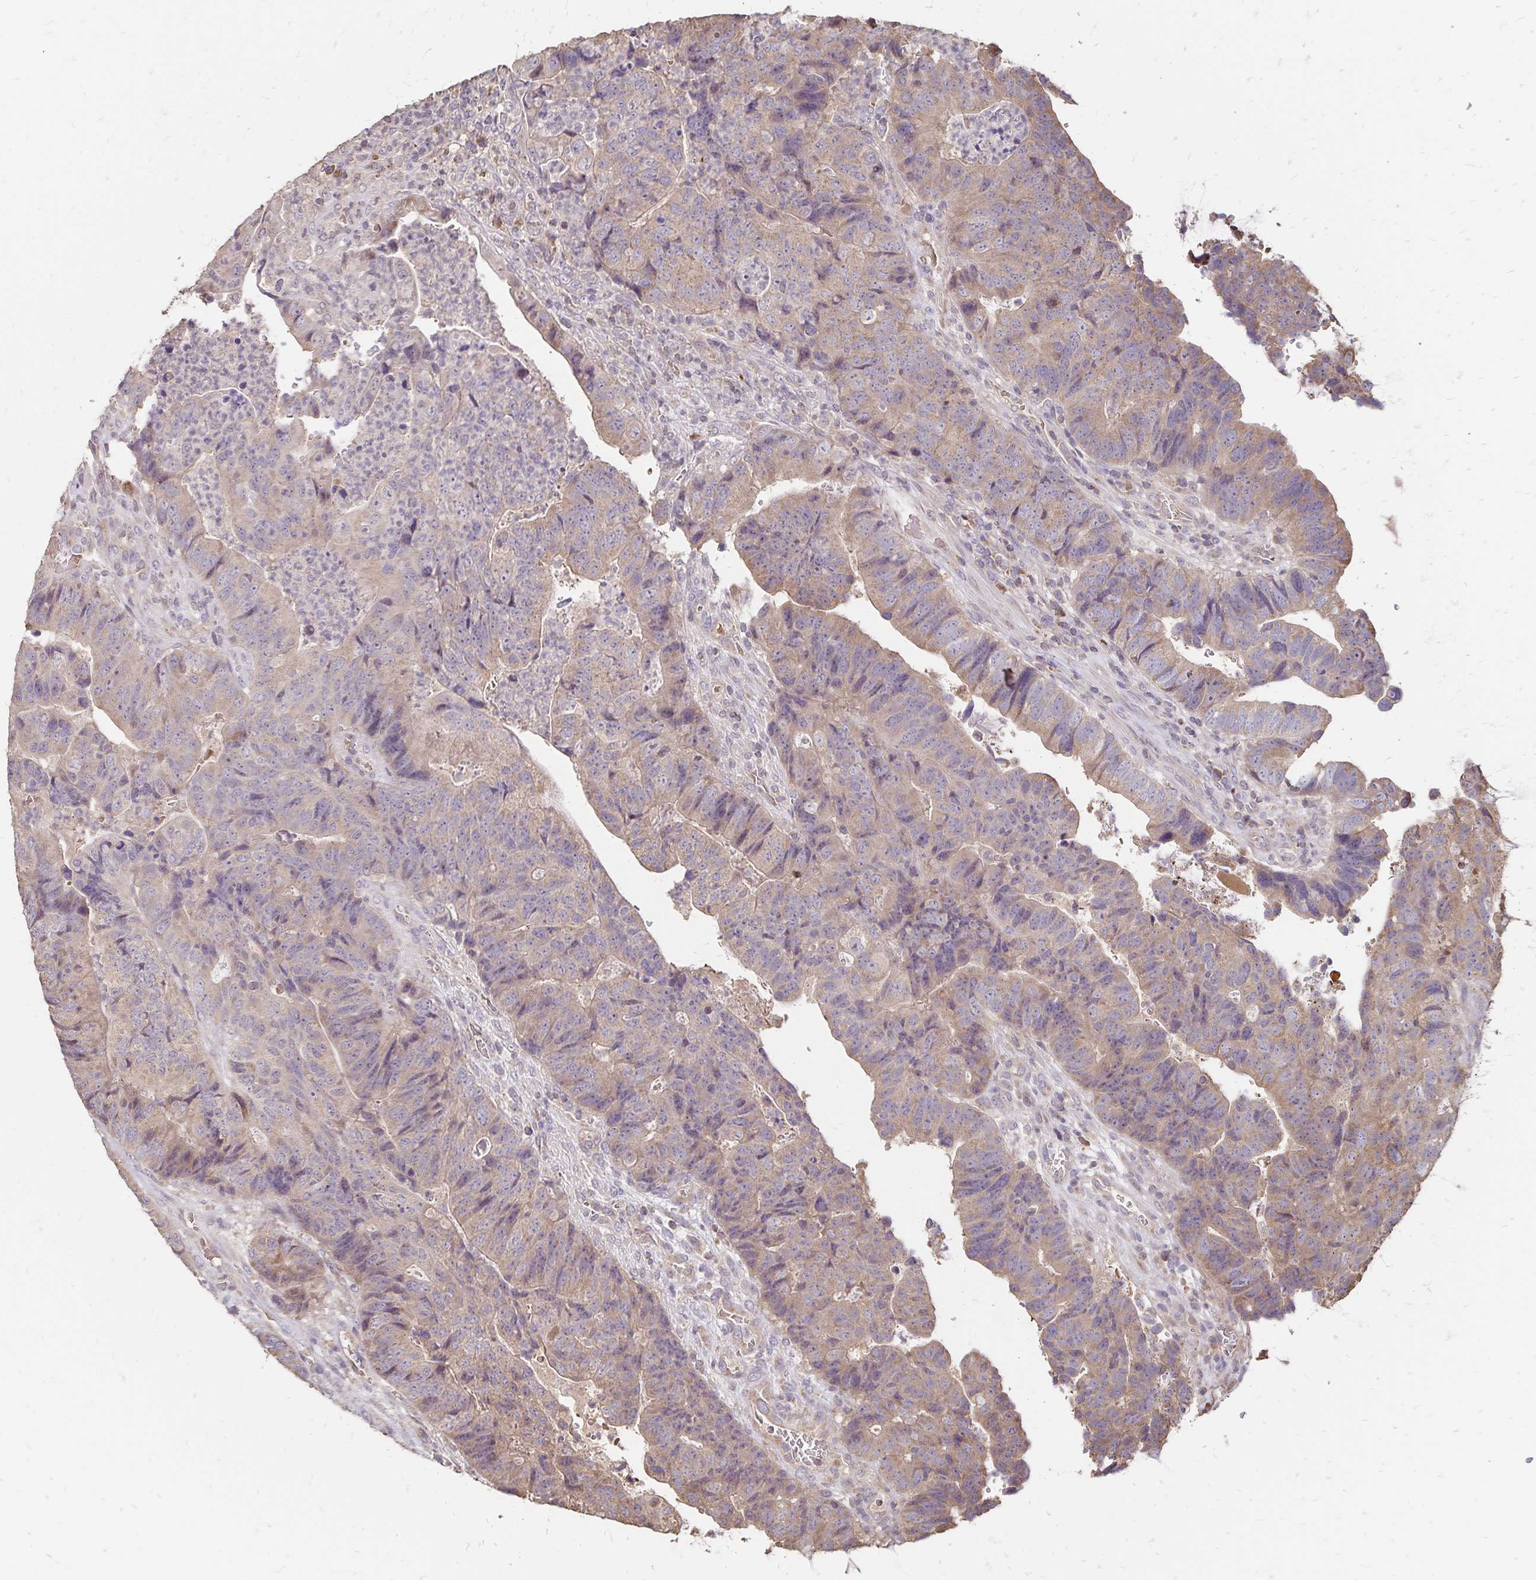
{"staining": {"intensity": "weak", "quantity": "25%-75%", "location": "cytoplasmic/membranous"}, "tissue": "colorectal cancer", "cell_type": "Tumor cells", "image_type": "cancer", "snomed": [{"axis": "morphology", "description": "Normal tissue, NOS"}, {"axis": "morphology", "description": "Adenocarcinoma, NOS"}, {"axis": "topography", "description": "Colon"}], "caption": "A brown stain labels weak cytoplasmic/membranous staining of a protein in colorectal adenocarcinoma tumor cells.", "gene": "EMC10", "patient": {"sex": "female", "age": 48}}